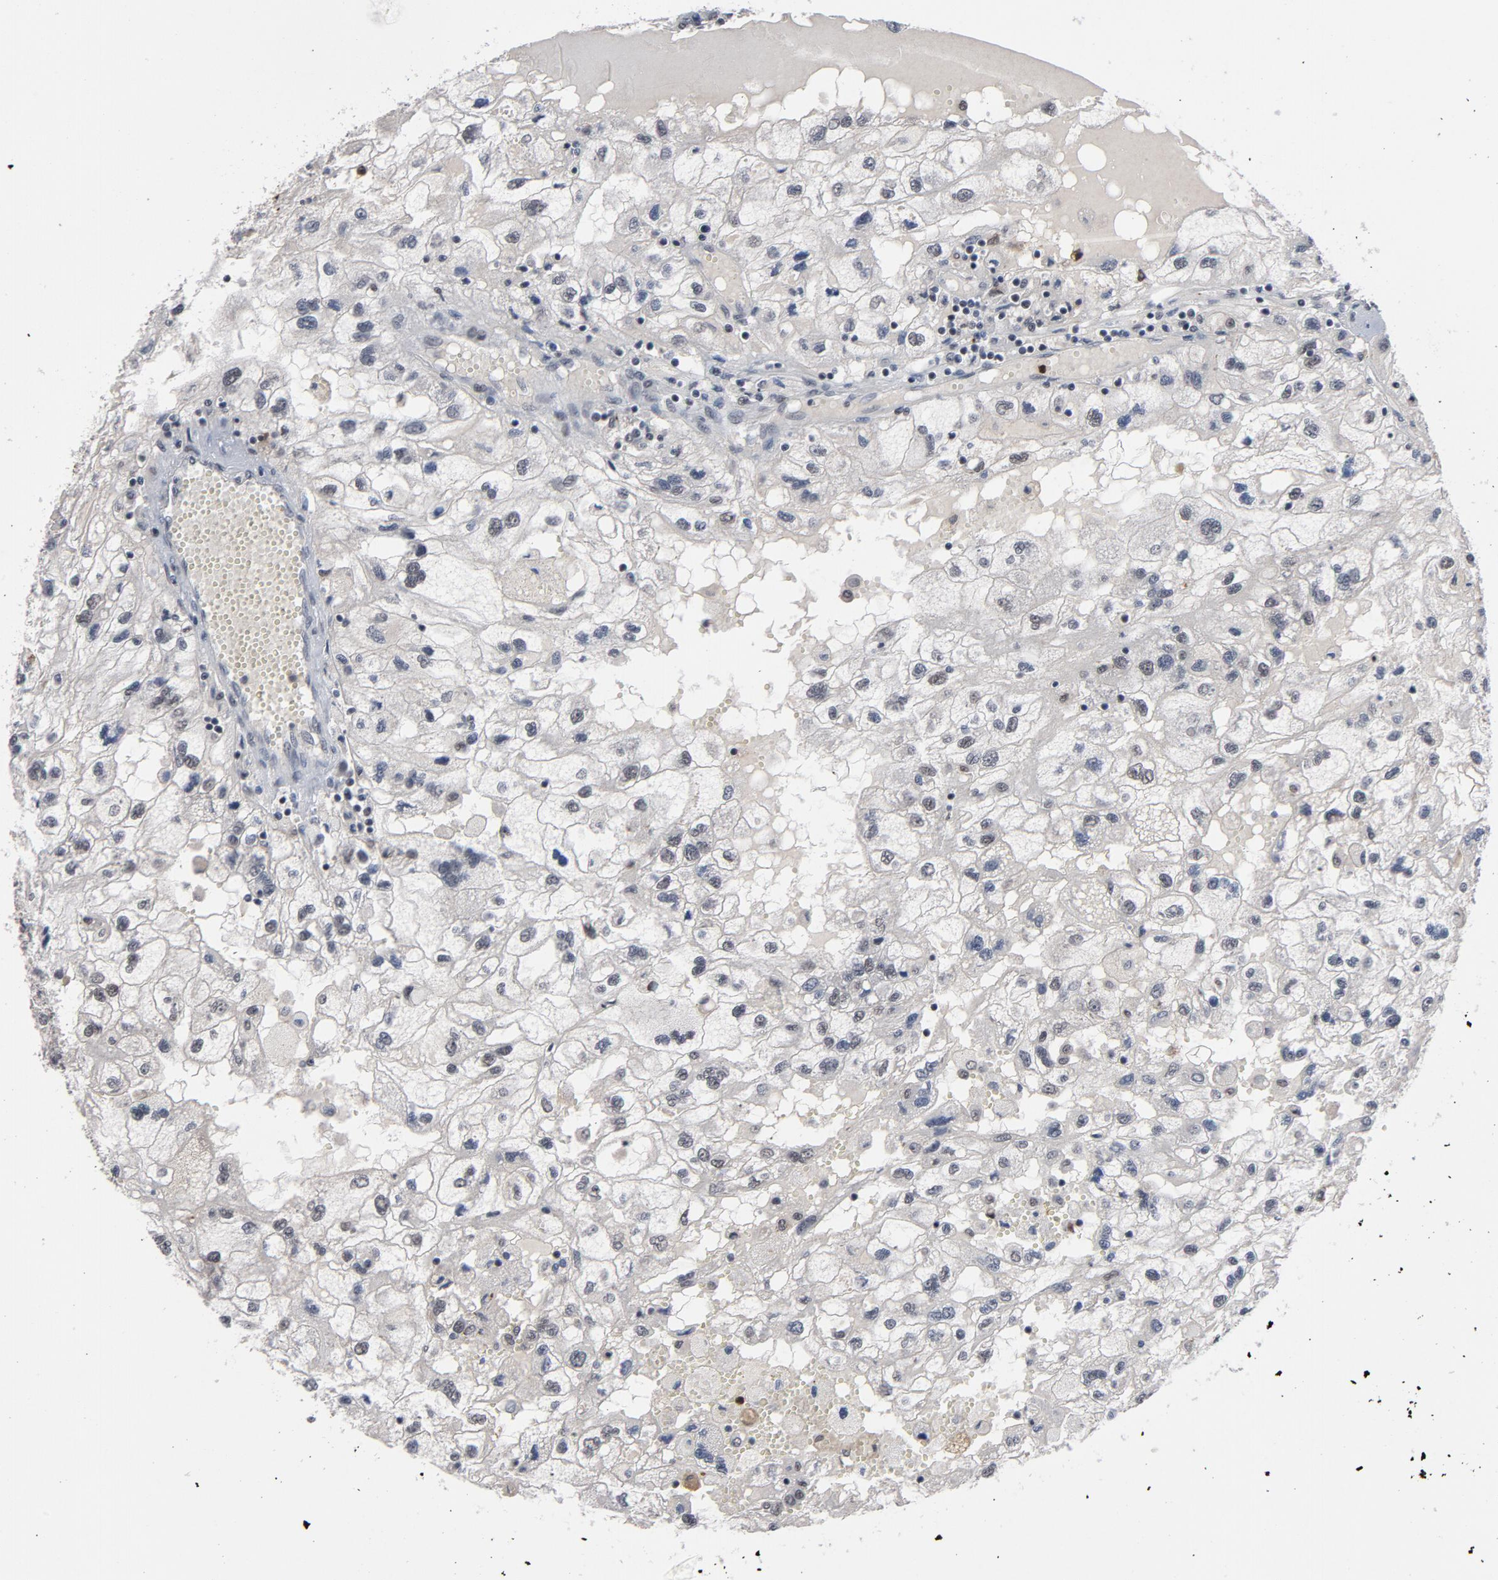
{"staining": {"intensity": "negative", "quantity": "none", "location": "none"}, "tissue": "renal cancer", "cell_type": "Tumor cells", "image_type": "cancer", "snomed": [{"axis": "morphology", "description": "Normal tissue, NOS"}, {"axis": "morphology", "description": "Adenocarcinoma, NOS"}, {"axis": "topography", "description": "Kidney"}], "caption": "DAB (3,3'-diaminobenzidine) immunohistochemical staining of human renal cancer (adenocarcinoma) exhibits no significant positivity in tumor cells.", "gene": "RTL5", "patient": {"sex": "male", "age": 71}}